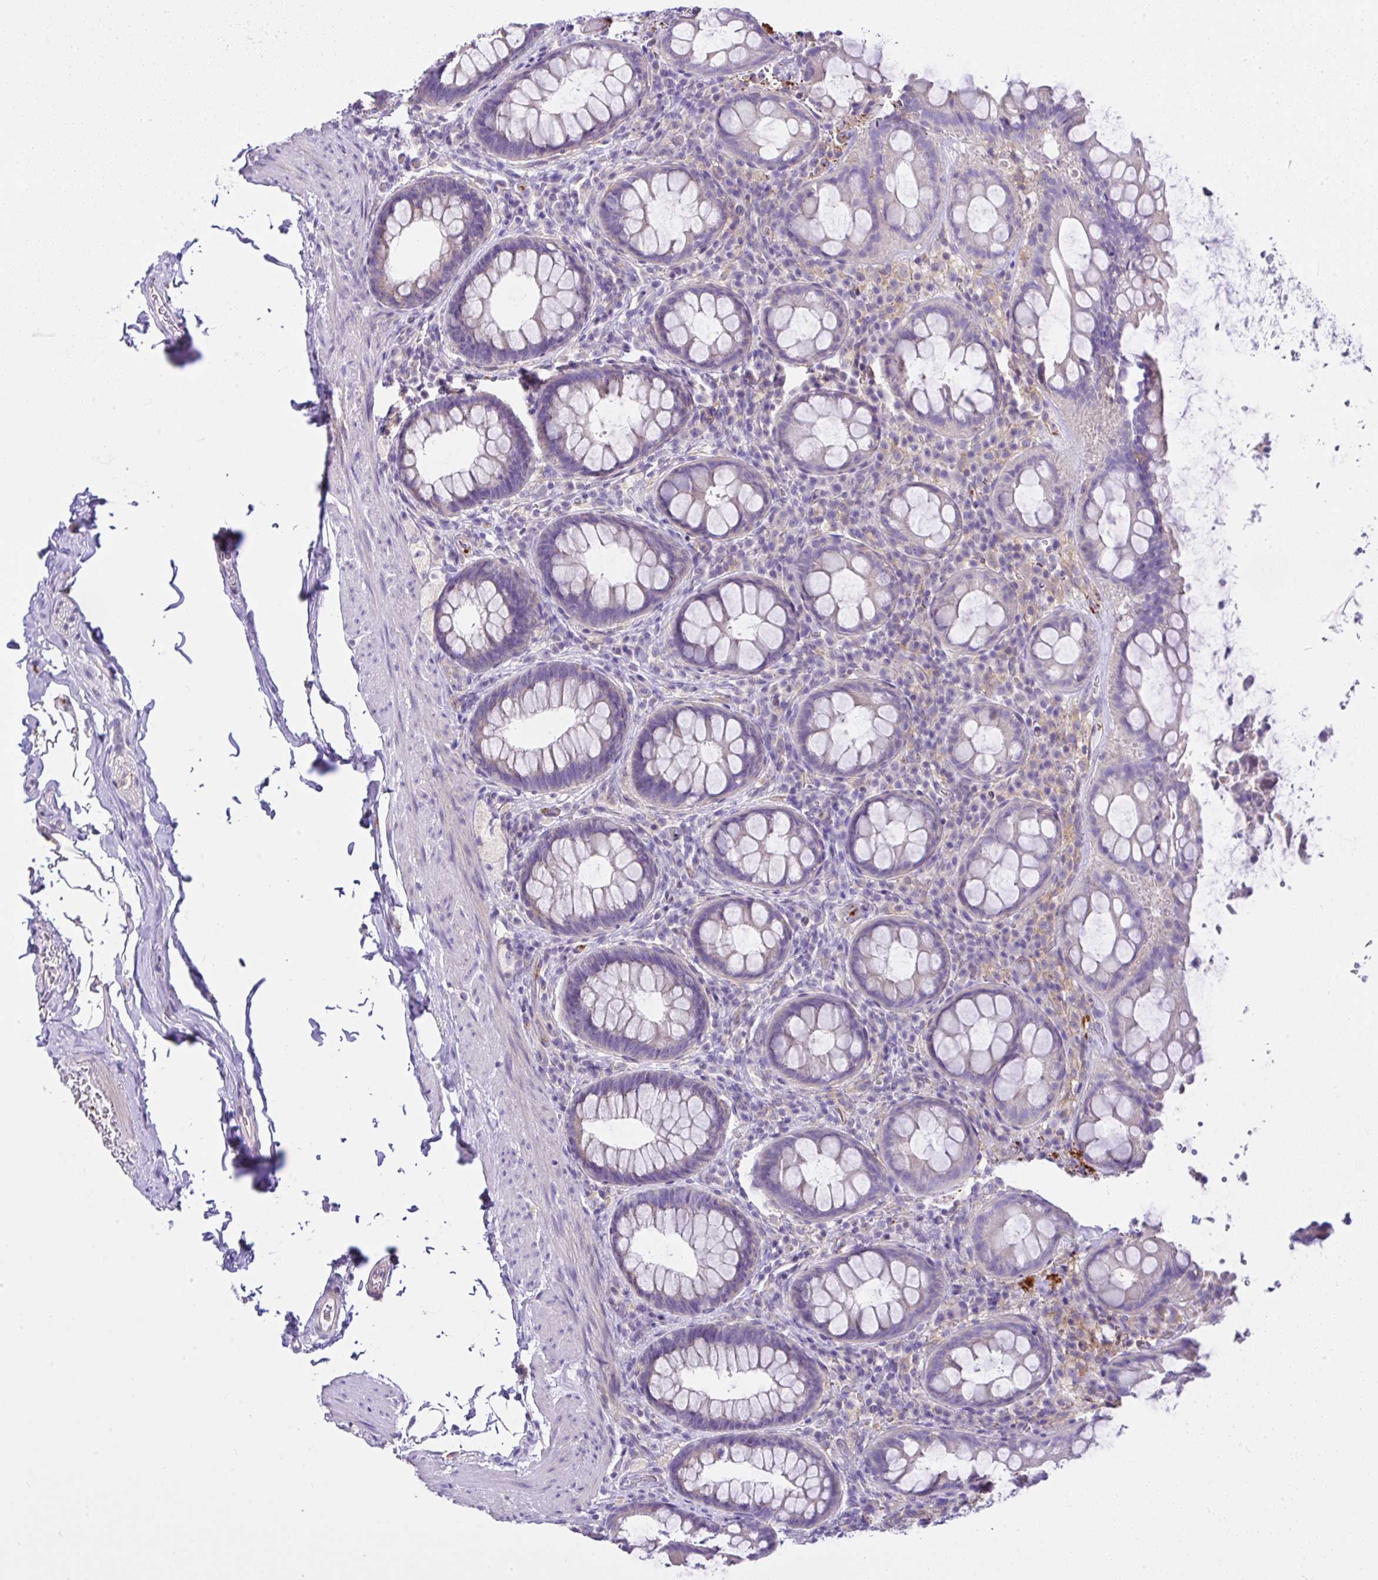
{"staining": {"intensity": "negative", "quantity": "none", "location": "none"}, "tissue": "rectum", "cell_type": "Glandular cells", "image_type": "normal", "snomed": [{"axis": "morphology", "description": "Normal tissue, NOS"}, {"axis": "topography", "description": "Rectum"}], "caption": "Immunohistochemical staining of normal human rectum displays no significant staining in glandular cells. (DAB immunohistochemistry, high magnification).", "gene": "CCDC142", "patient": {"sex": "female", "age": 69}}